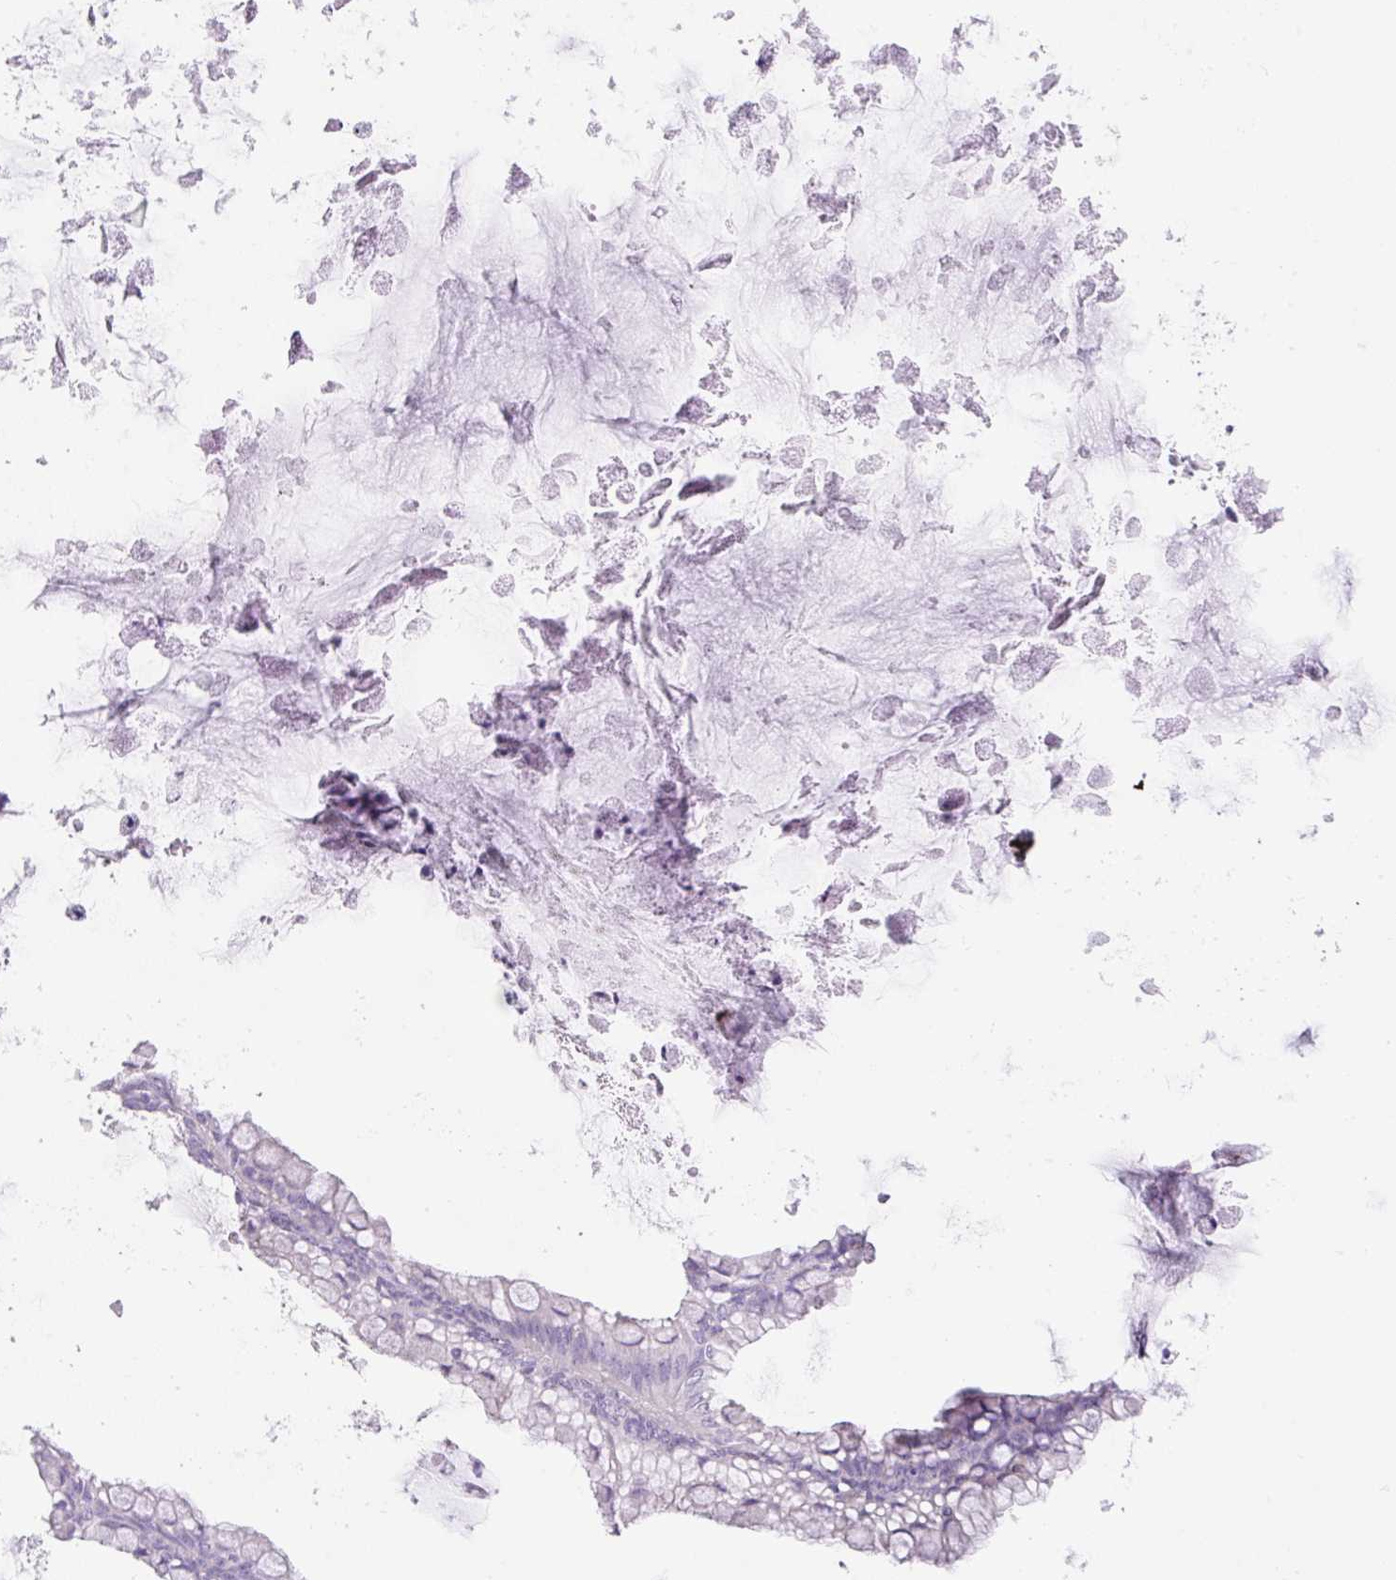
{"staining": {"intensity": "negative", "quantity": "none", "location": "none"}, "tissue": "ovarian cancer", "cell_type": "Tumor cells", "image_type": "cancer", "snomed": [{"axis": "morphology", "description": "Cystadenocarcinoma, mucinous, NOS"}, {"axis": "topography", "description": "Ovary"}], "caption": "Immunohistochemistry (IHC) histopathology image of neoplastic tissue: human mucinous cystadenocarcinoma (ovarian) stained with DAB reveals no significant protein staining in tumor cells.", "gene": "TDRD15", "patient": {"sex": "female", "age": 35}}